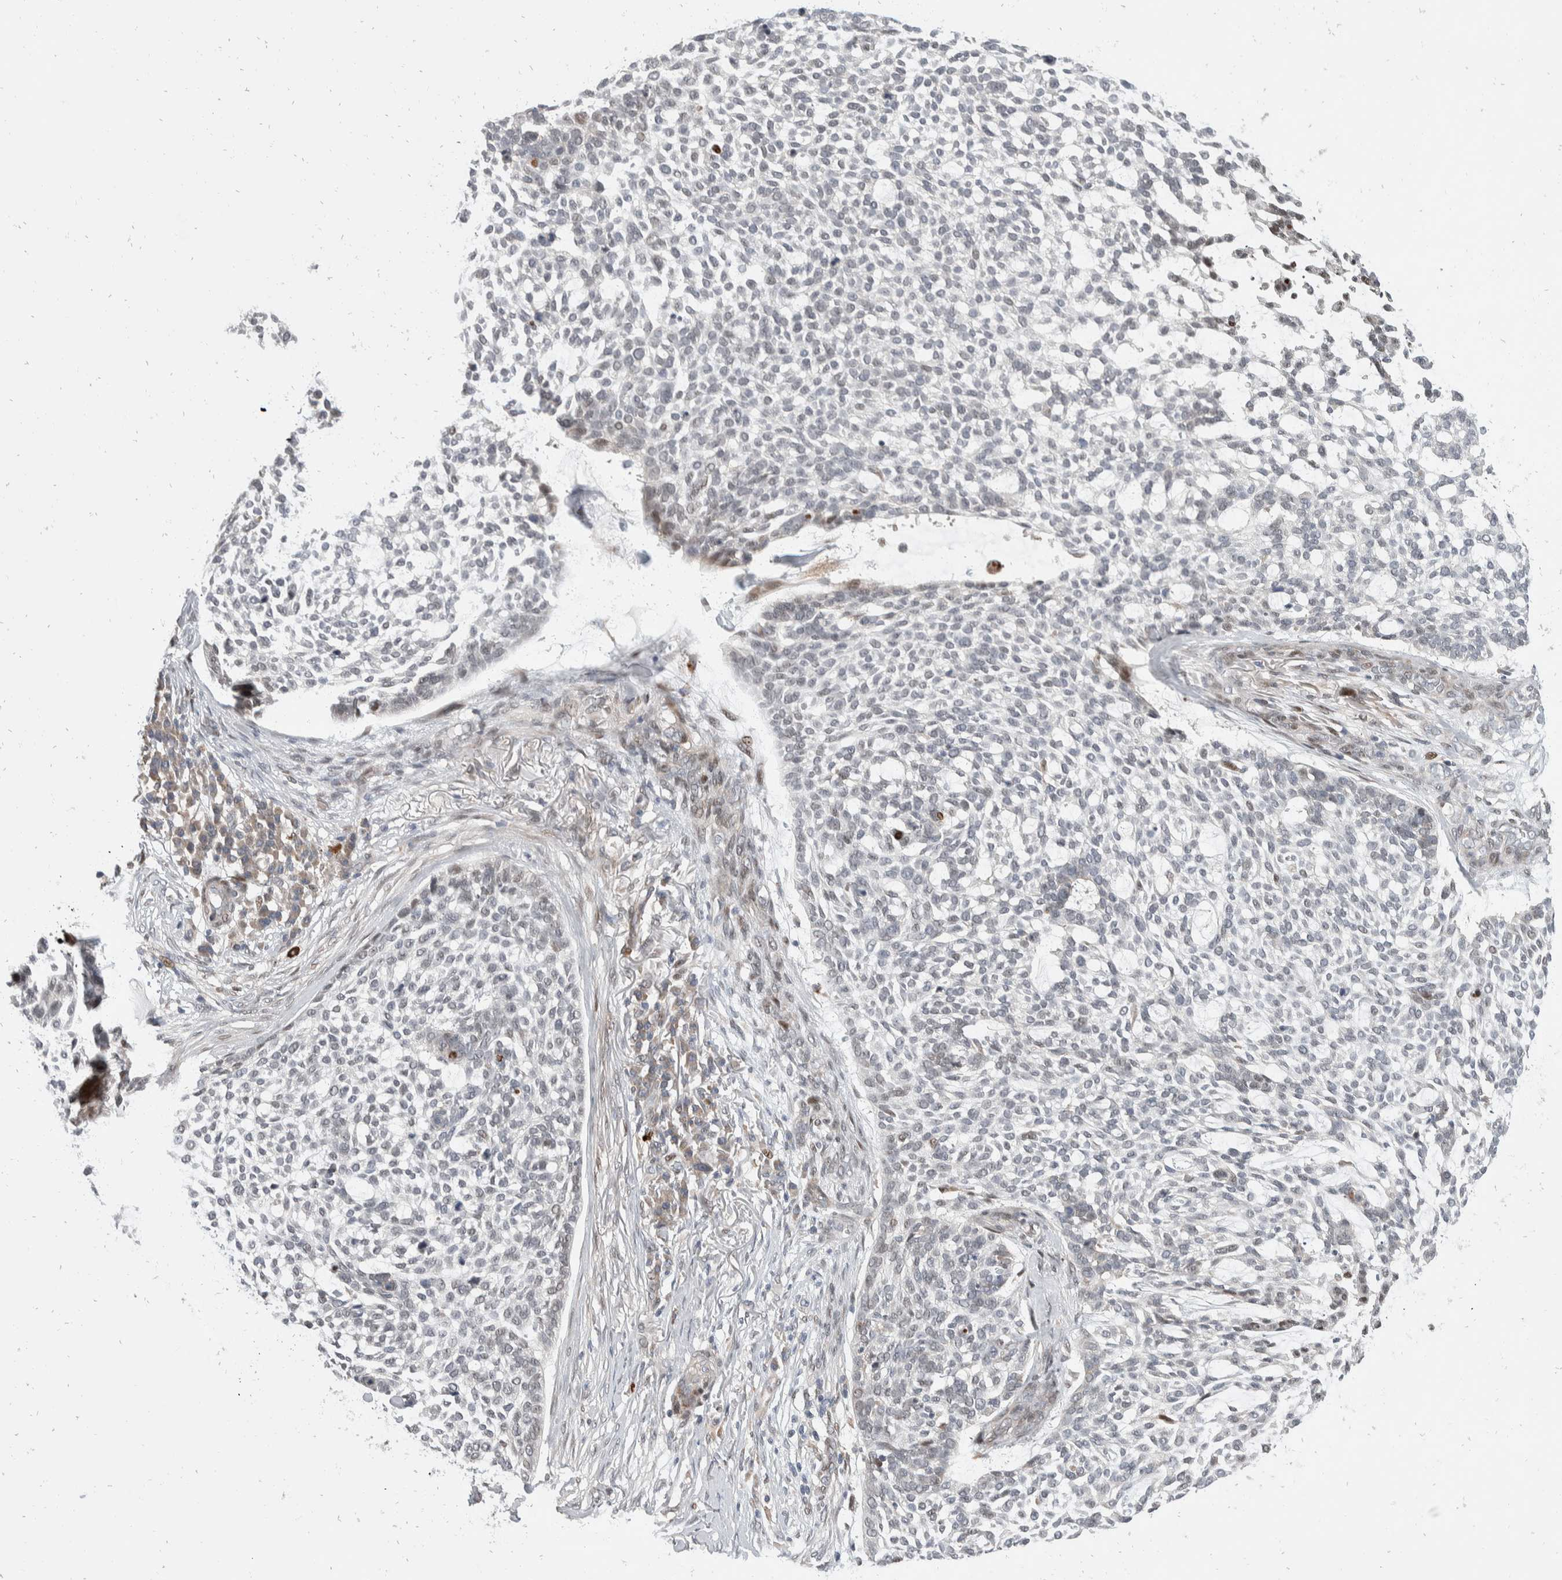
{"staining": {"intensity": "negative", "quantity": "none", "location": "none"}, "tissue": "skin cancer", "cell_type": "Tumor cells", "image_type": "cancer", "snomed": [{"axis": "morphology", "description": "Basal cell carcinoma"}, {"axis": "topography", "description": "Skin"}], "caption": "IHC of skin cancer (basal cell carcinoma) demonstrates no staining in tumor cells. Brightfield microscopy of immunohistochemistry stained with DAB (brown) and hematoxylin (blue), captured at high magnification.", "gene": "ZNF703", "patient": {"sex": "female", "age": 64}}